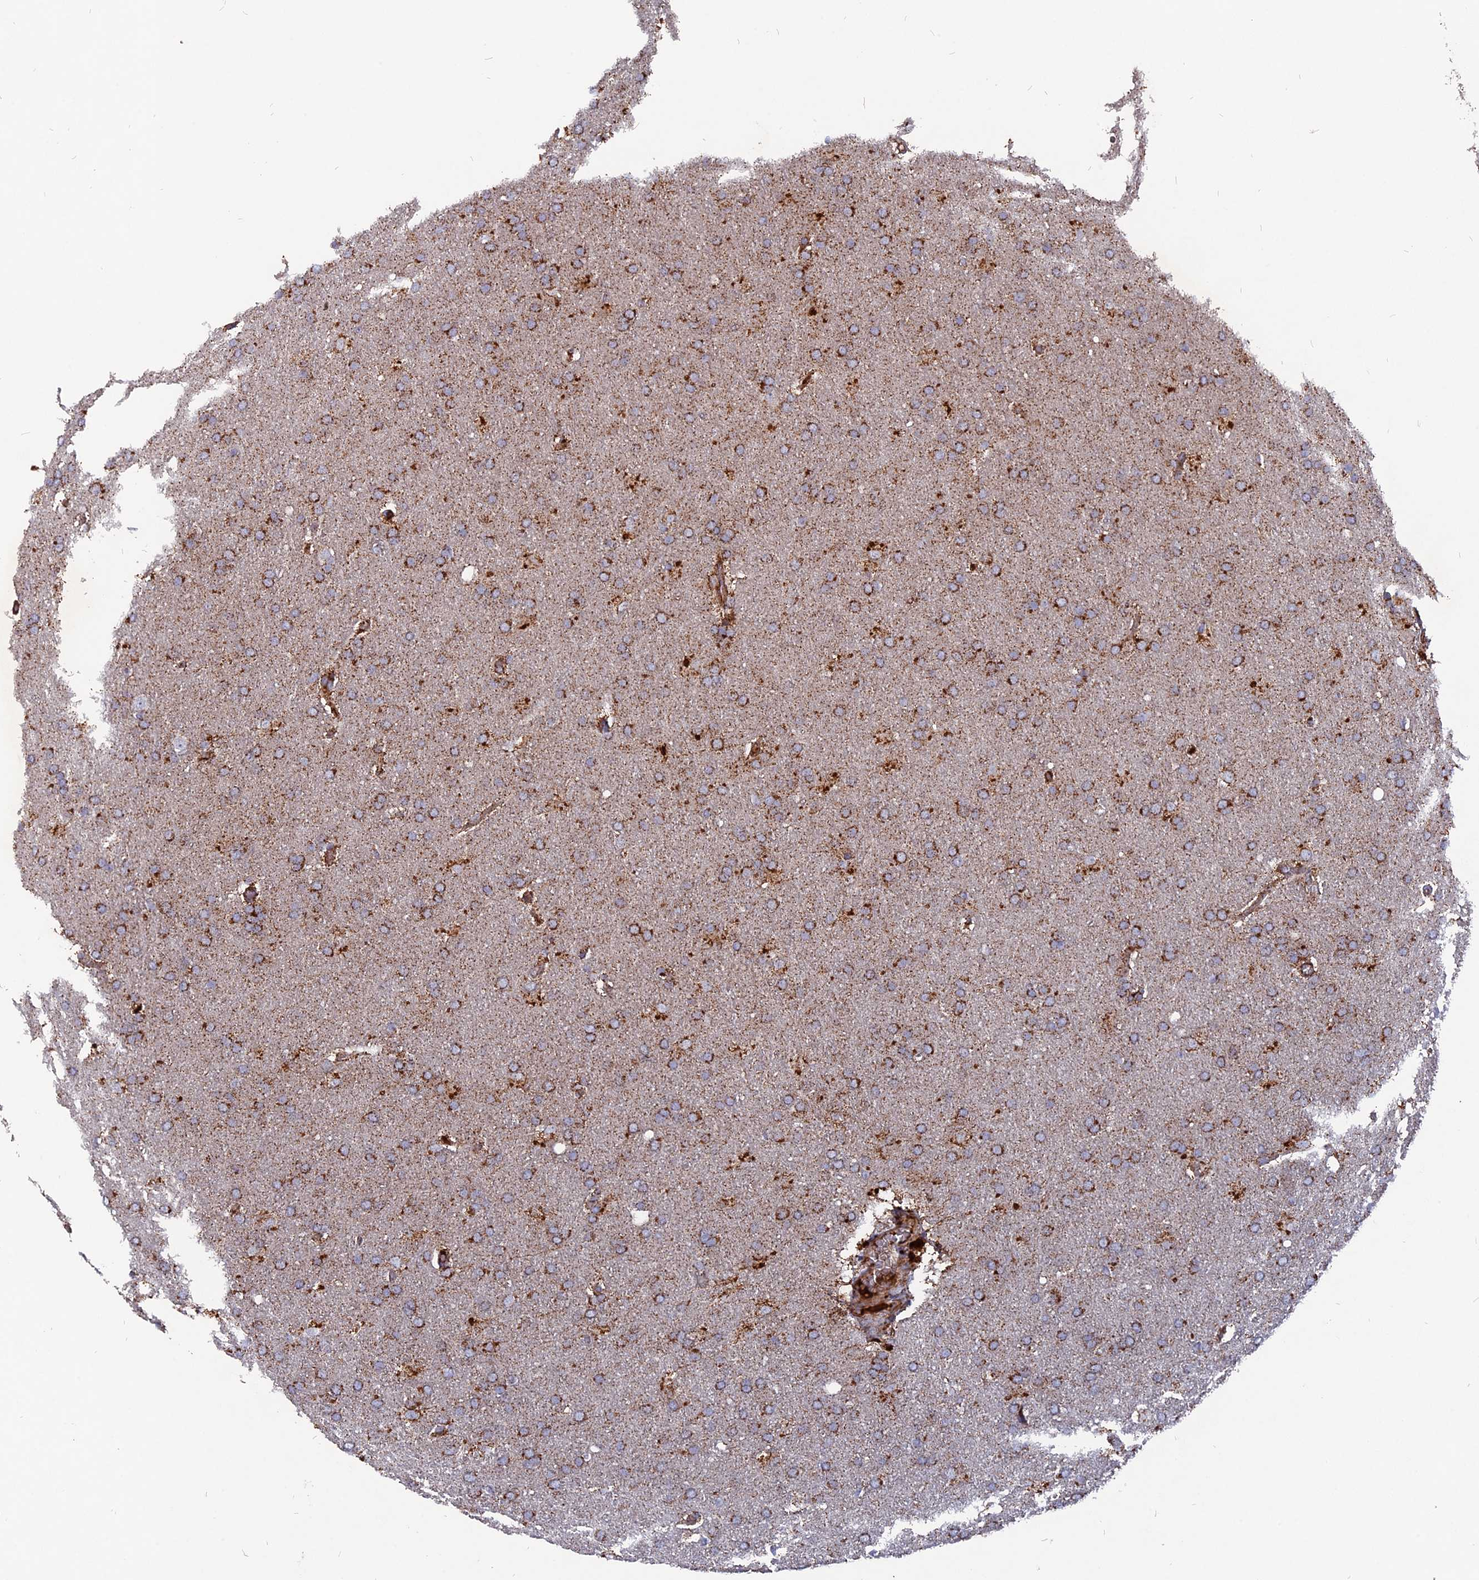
{"staining": {"intensity": "moderate", "quantity": ">75%", "location": "cytoplasmic/membranous"}, "tissue": "glioma", "cell_type": "Tumor cells", "image_type": "cancer", "snomed": [{"axis": "morphology", "description": "Glioma, malignant, Low grade"}, {"axis": "topography", "description": "Brain"}], "caption": "Protein analysis of glioma tissue displays moderate cytoplasmic/membranous expression in approximately >75% of tumor cells.", "gene": "TGFA", "patient": {"sex": "female", "age": 32}}